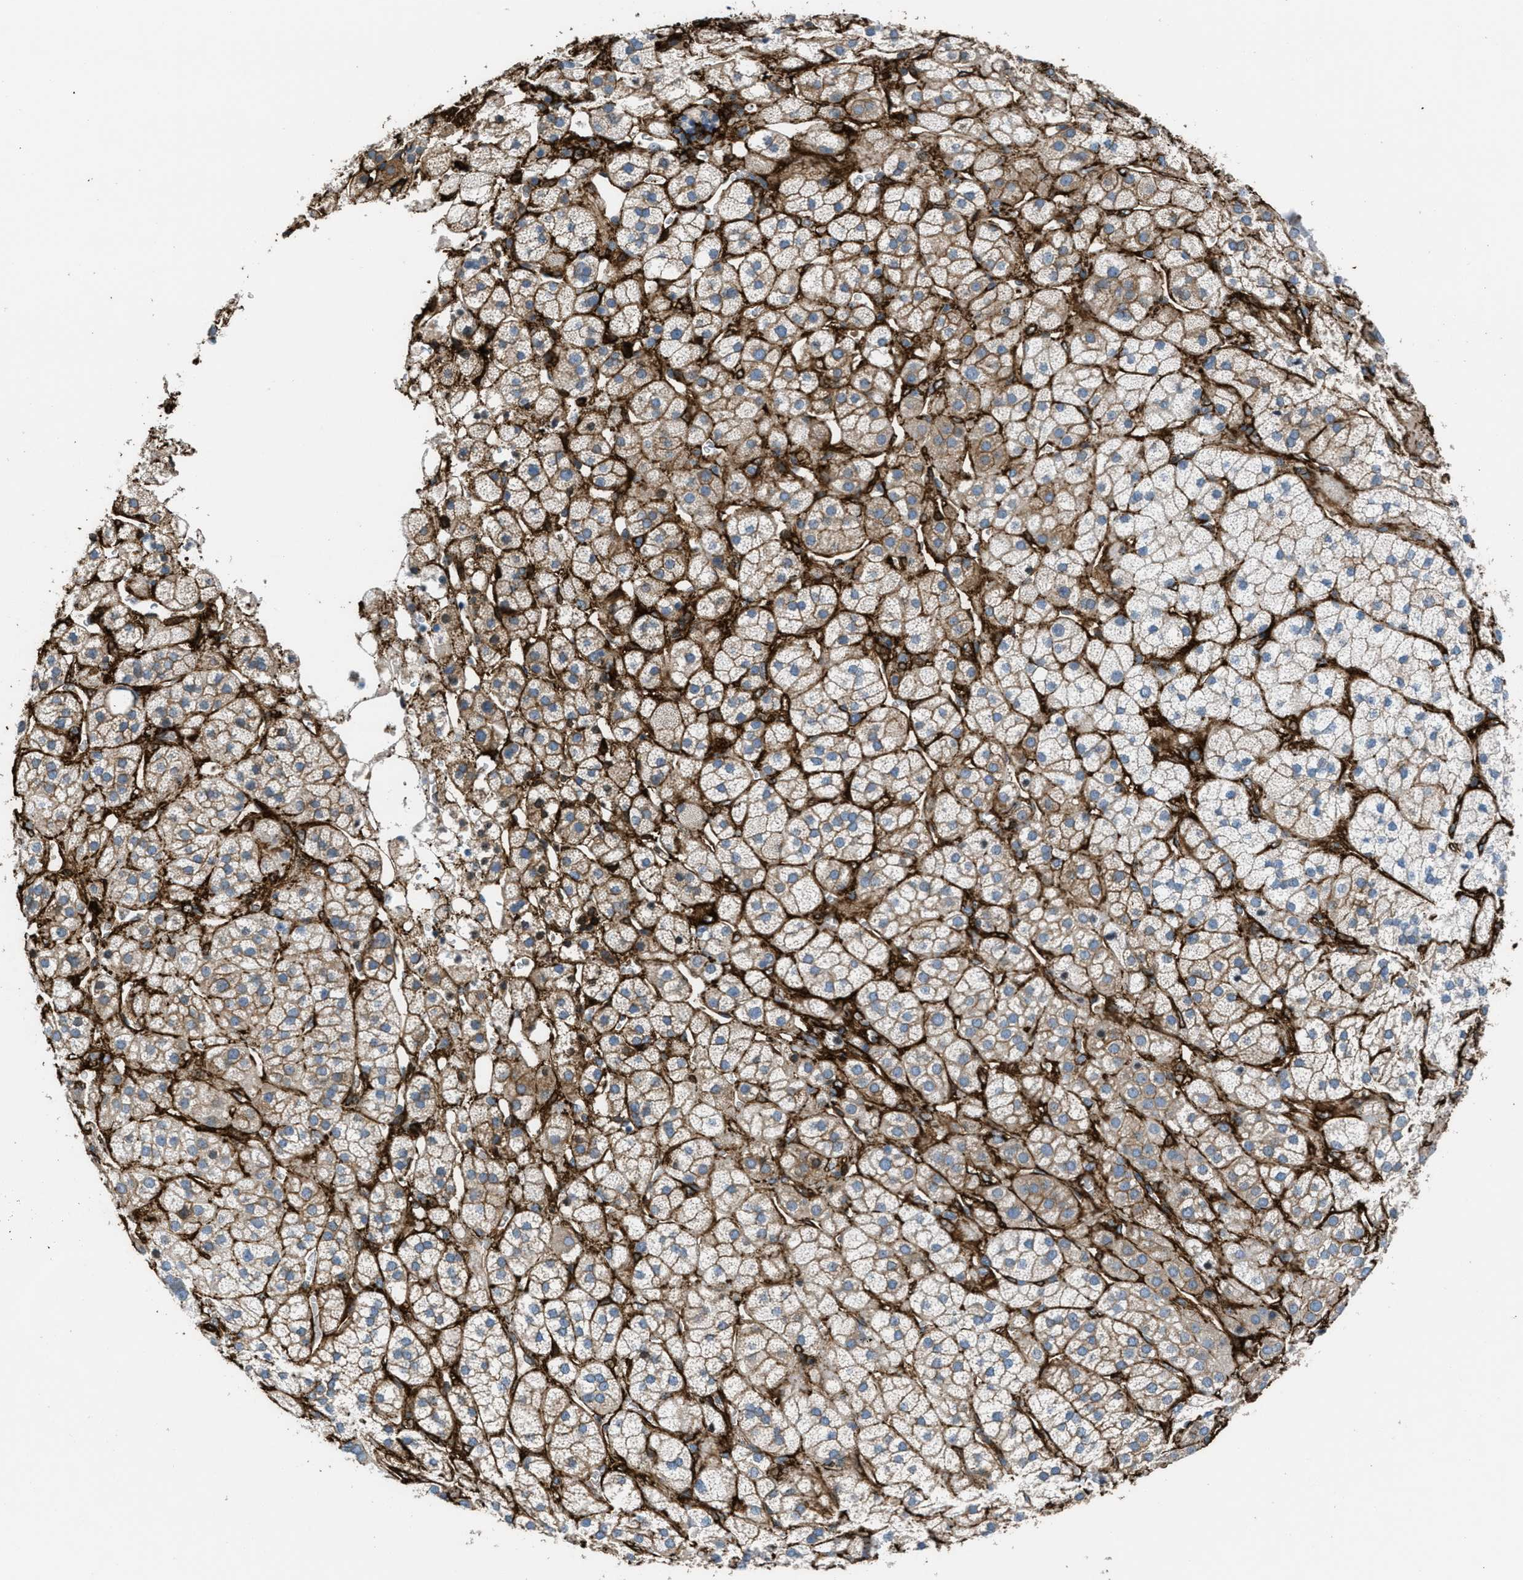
{"staining": {"intensity": "weak", "quantity": "25%-75%", "location": "cytoplasmic/membranous"}, "tissue": "adrenal gland", "cell_type": "Glandular cells", "image_type": "normal", "snomed": [{"axis": "morphology", "description": "Normal tissue, NOS"}, {"axis": "topography", "description": "Adrenal gland"}], "caption": "Adrenal gland stained for a protein (brown) demonstrates weak cytoplasmic/membranous positive expression in approximately 25%-75% of glandular cells.", "gene": "CALD1", "patient": {"sex": "male", "age": 56}}